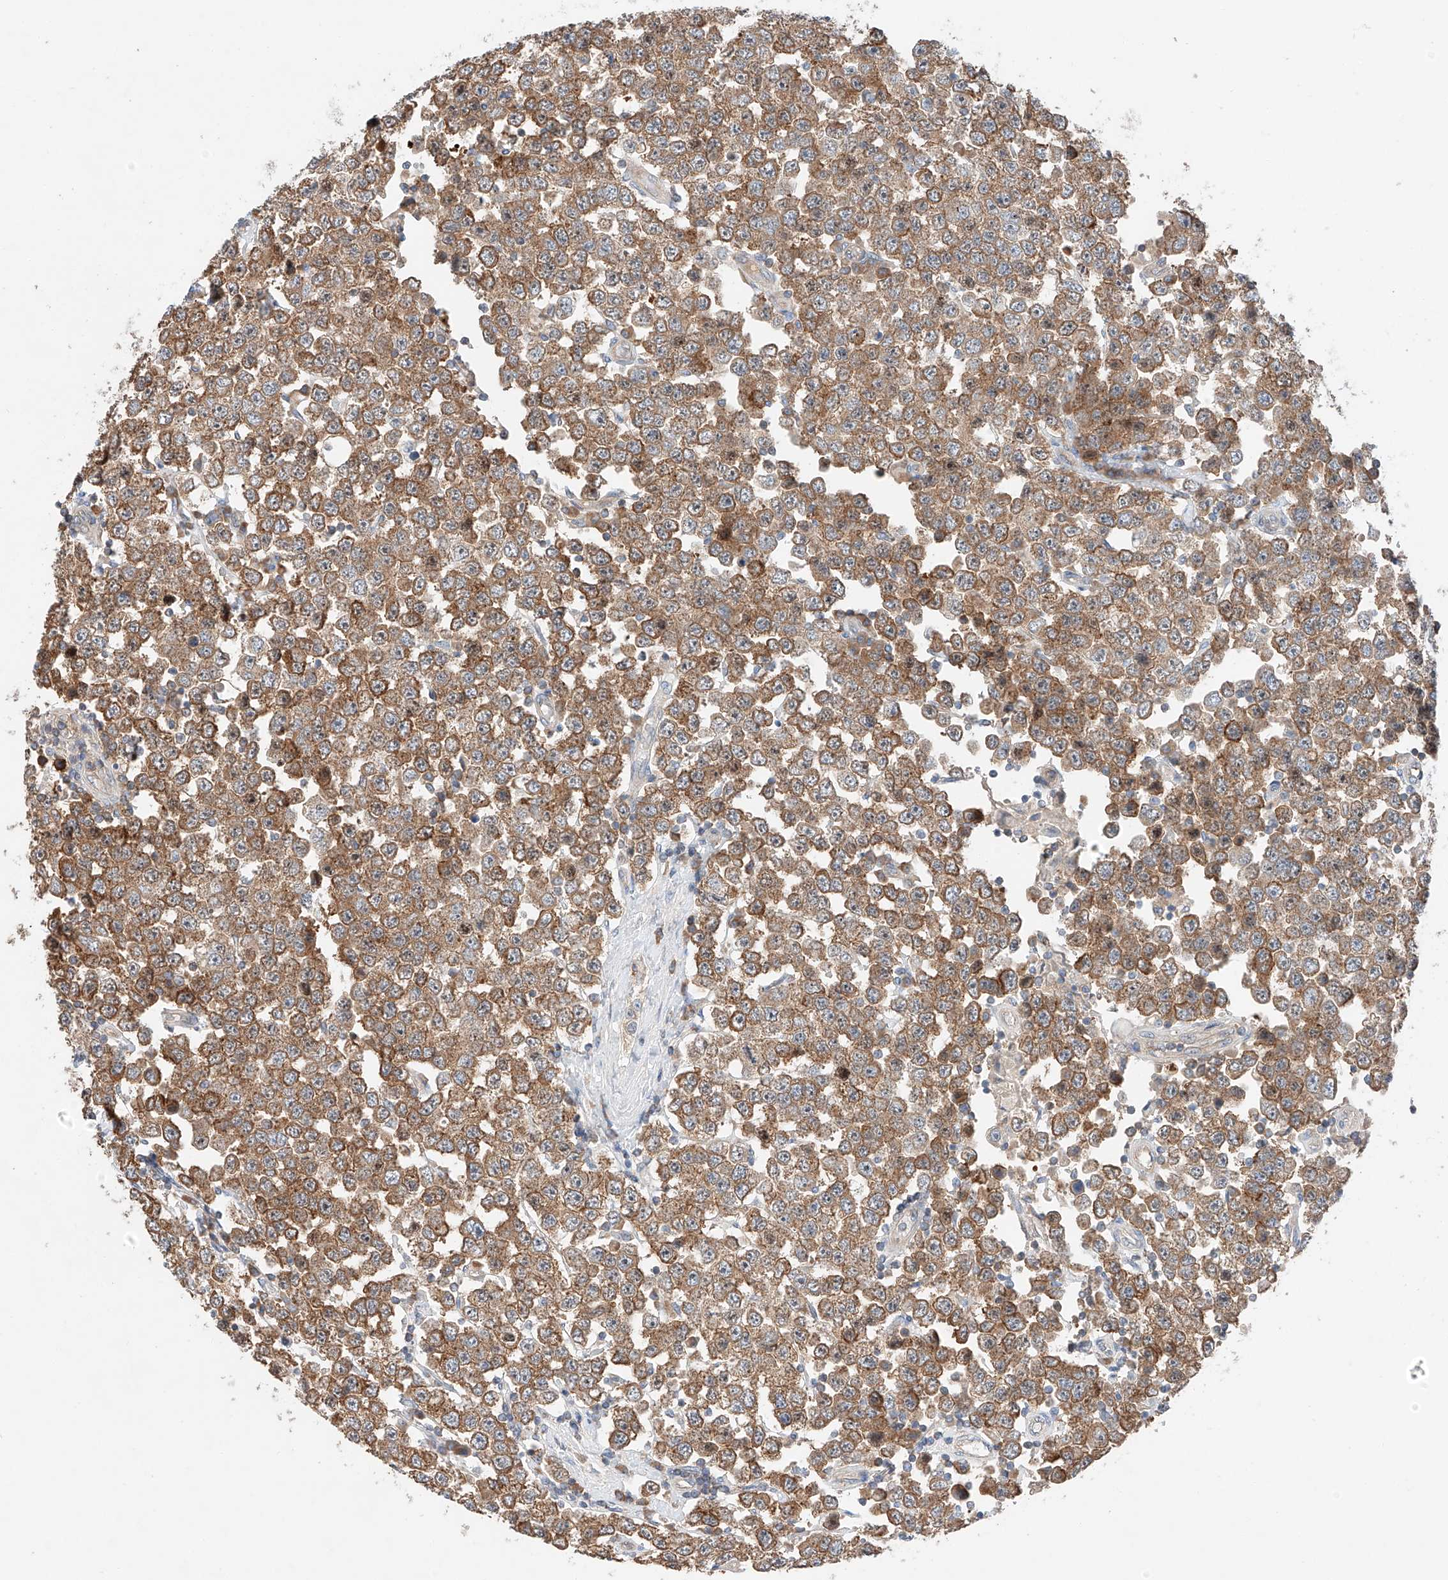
{"staining": {"intensity": "moderate", "quantity": ">75%", "location": "cytoplasmic/membranous"}, "tissue": "testis cancer", "cell_type": "Tumor cells", "image_type": "cancer", "snomed": [{"axis": "morphology", "description": "Seminoma, NOS"}, {"axis": "topography", "description": "Testis"}], "caption": "This histopathology image displays immunohistochemistry (IHC) staining of testis cancer, with medium moderate cytoplasmic/membranous staining in about >75% of tumor cells.", "gene": "RUSC1", "patient": {"sex": "male", "age": 28}}